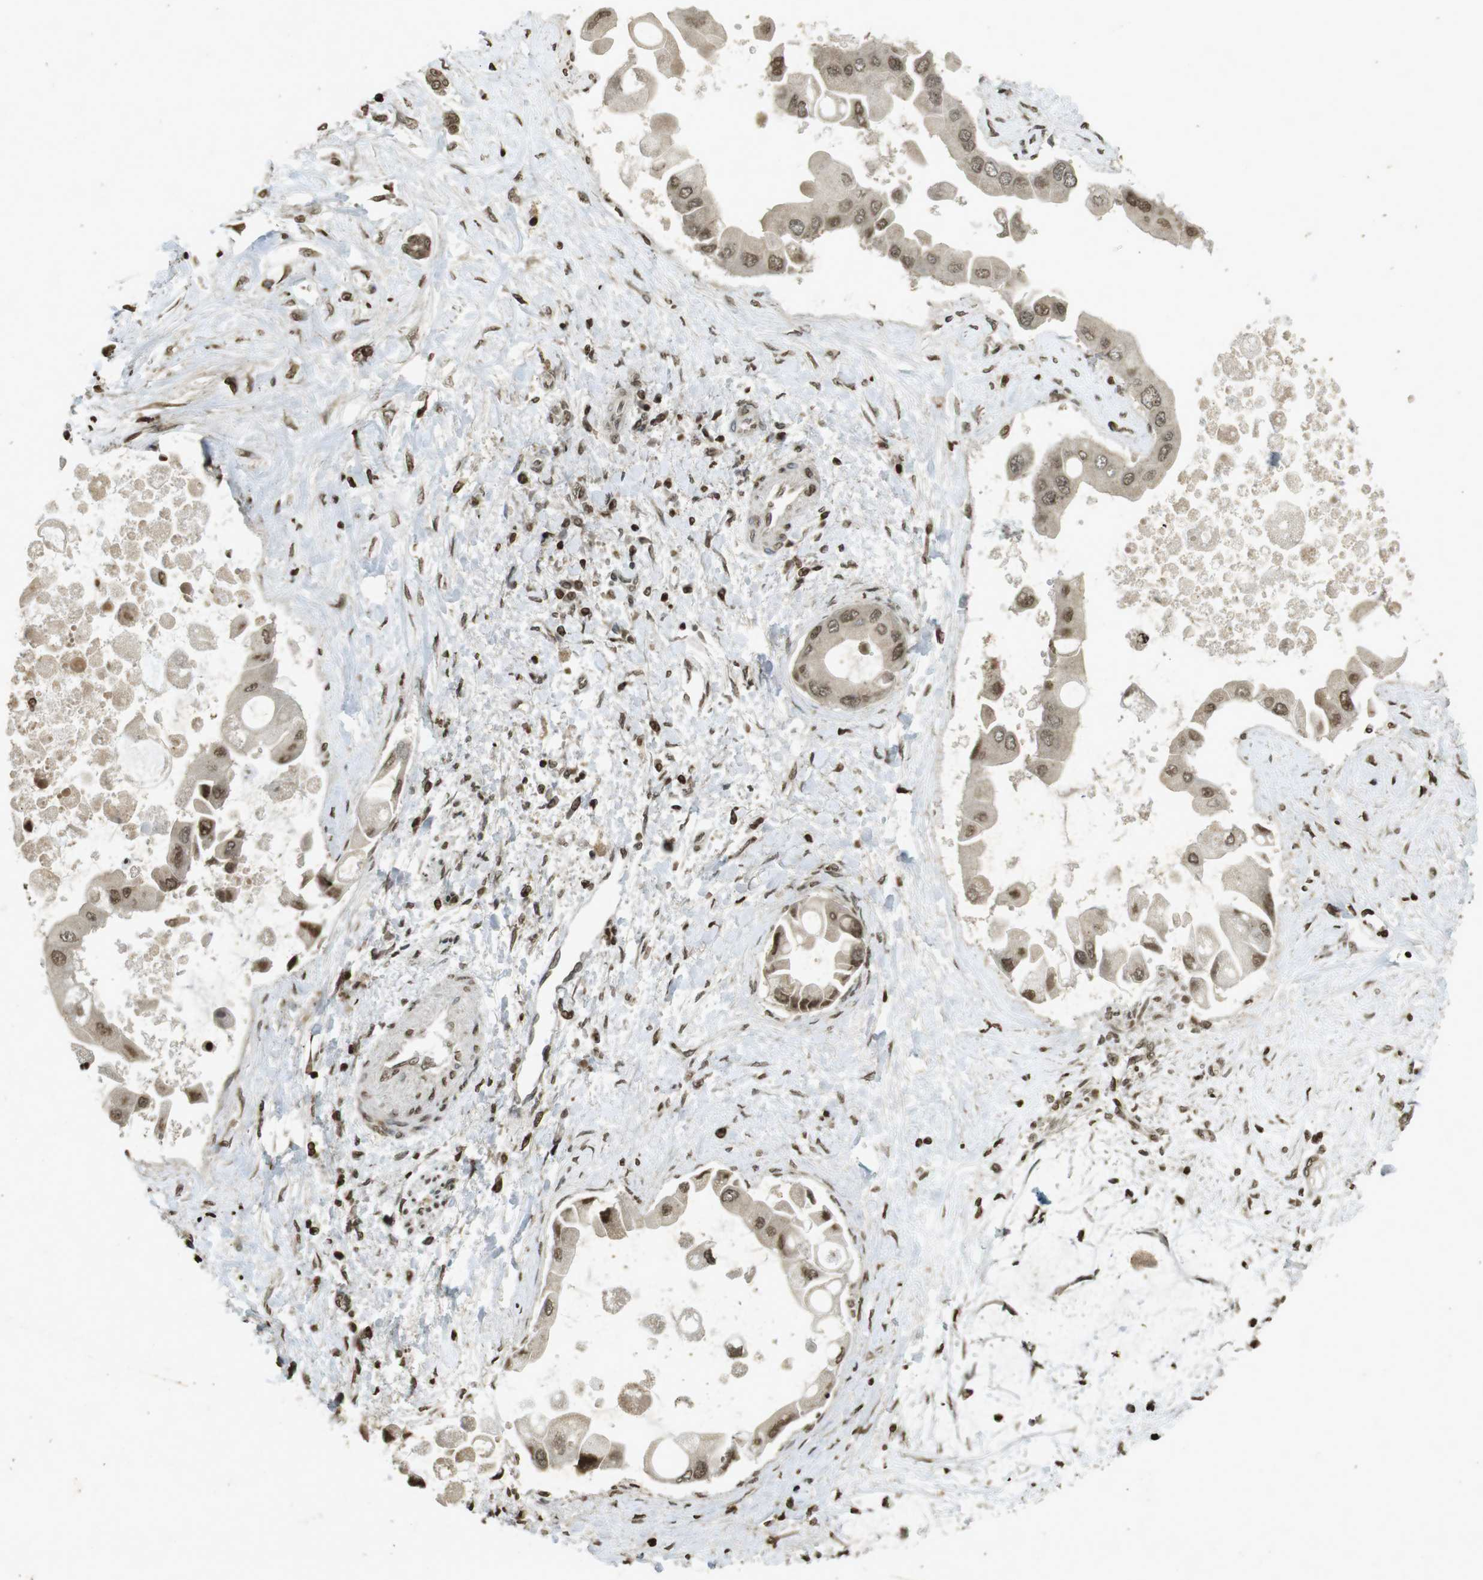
{"staining": {"intensity": "moderate", "quantity": ">75%", "location": "nuclear"}, "tissue": "liver cancer", "cell_type": "Tumor cells", "image_type": "cancer", "snomed": [{"axis": "morphology", "description": "Cholangiocarcinoma"}, {"axis": "topography", "description": "Liver"}], "caption": "A medium amount of moderate nuclear positivity is appreciated in about >75% of tumor cells in liver cholangiocarcinoma tissue.", "gene": "ORC4", "patient": {"sex": "male", "age": 50}}